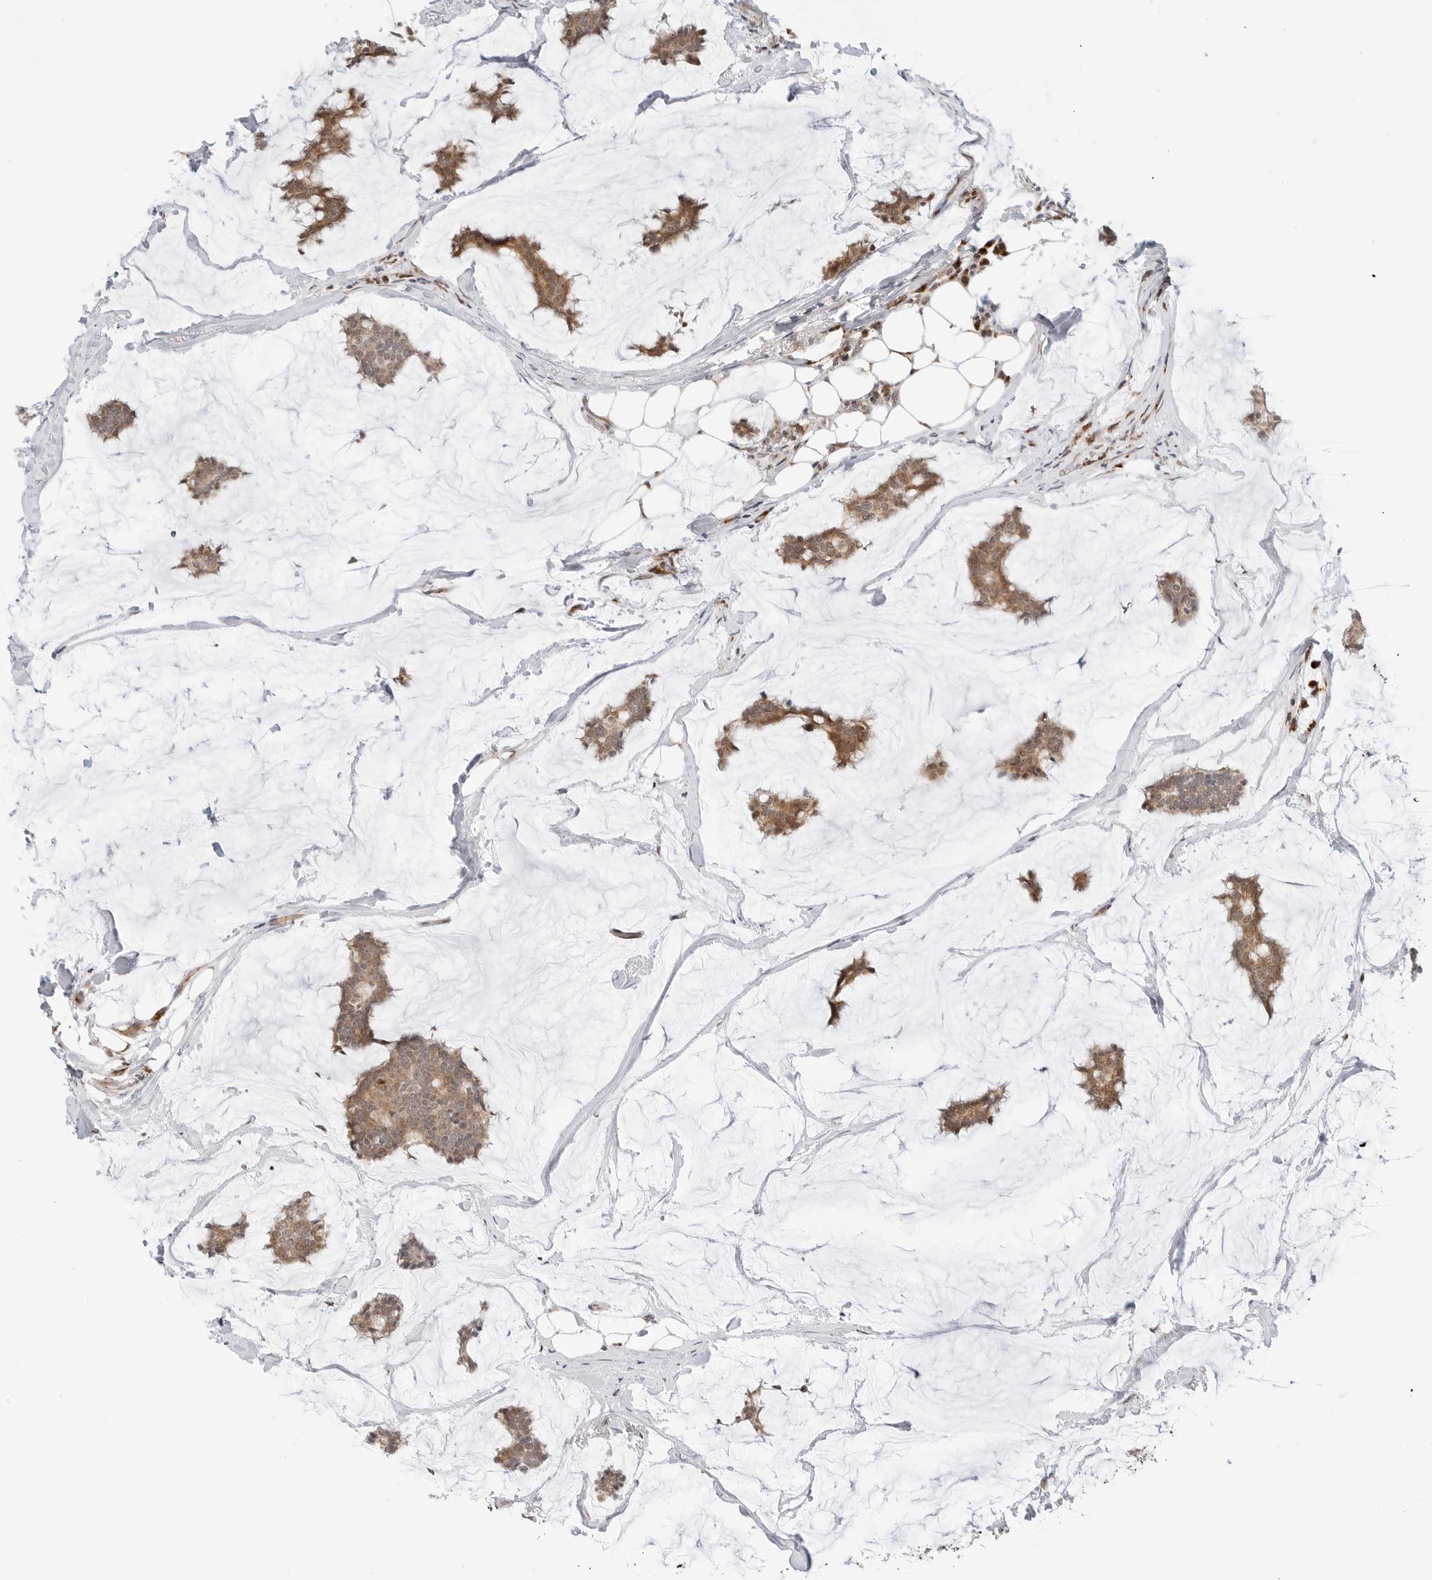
{"staining": {"intensity": "moderate", "quantity": ">75%", "location": "cytoplasmic/membranous"}, "tissue": "breast cancer", "cell_type": "Tumor cells", "image_type": "cancer", "snomed": [{"axis": "morphology", "description": "Duct carcinoma"}, {"axis": "topography", "description": "Breast"}], "caption": "Immunohistochemistry (IHC) of human breast invasive ductal carcinoma demonstrates medium levels of moderate cytoplasmic/membranous positivity in about >75% of tumor cells.", "gene": "POLR3GL", "patient": {"sex": "female", "age": 93}}